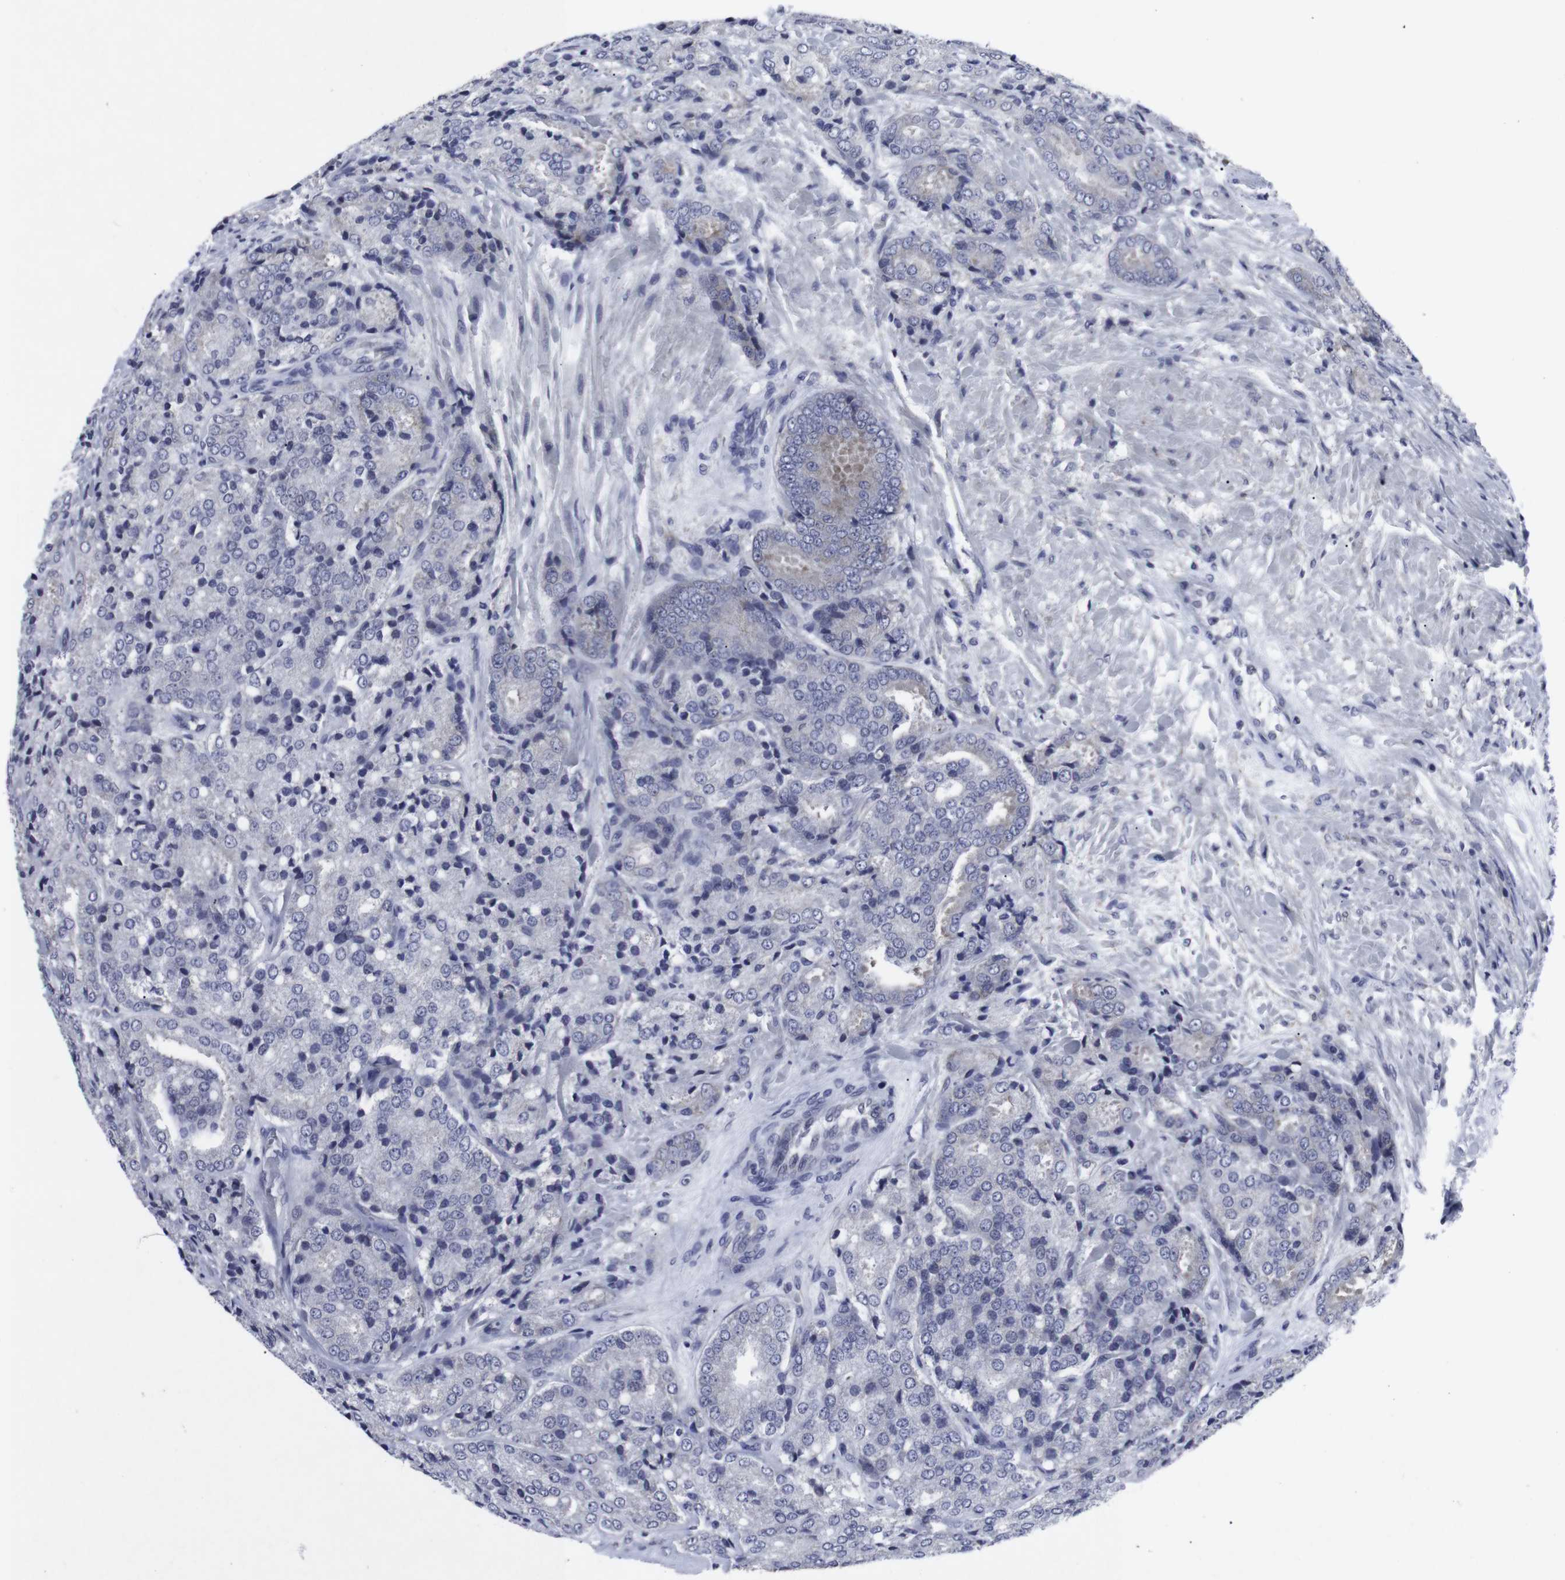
{"staining": {"intensity": "negative", "quantity": "none", "location": "none"}, "tissue": "prostate cancer", "cell_type": "Tumor cells", "image_type": "cancer", "snomed": [{"axis": "morphology", "description": "Adenocarcinoma, High grade"}, {"axis": "topography", "description": "Prostate"}], "caption": "DAB immunohistochemical staining of high-grade adenocarcinoma (prostate) shows no significant positivity in tumor cells.", "gene": "GEMIN2", "patient": {"sex": "male", "age": 65}}